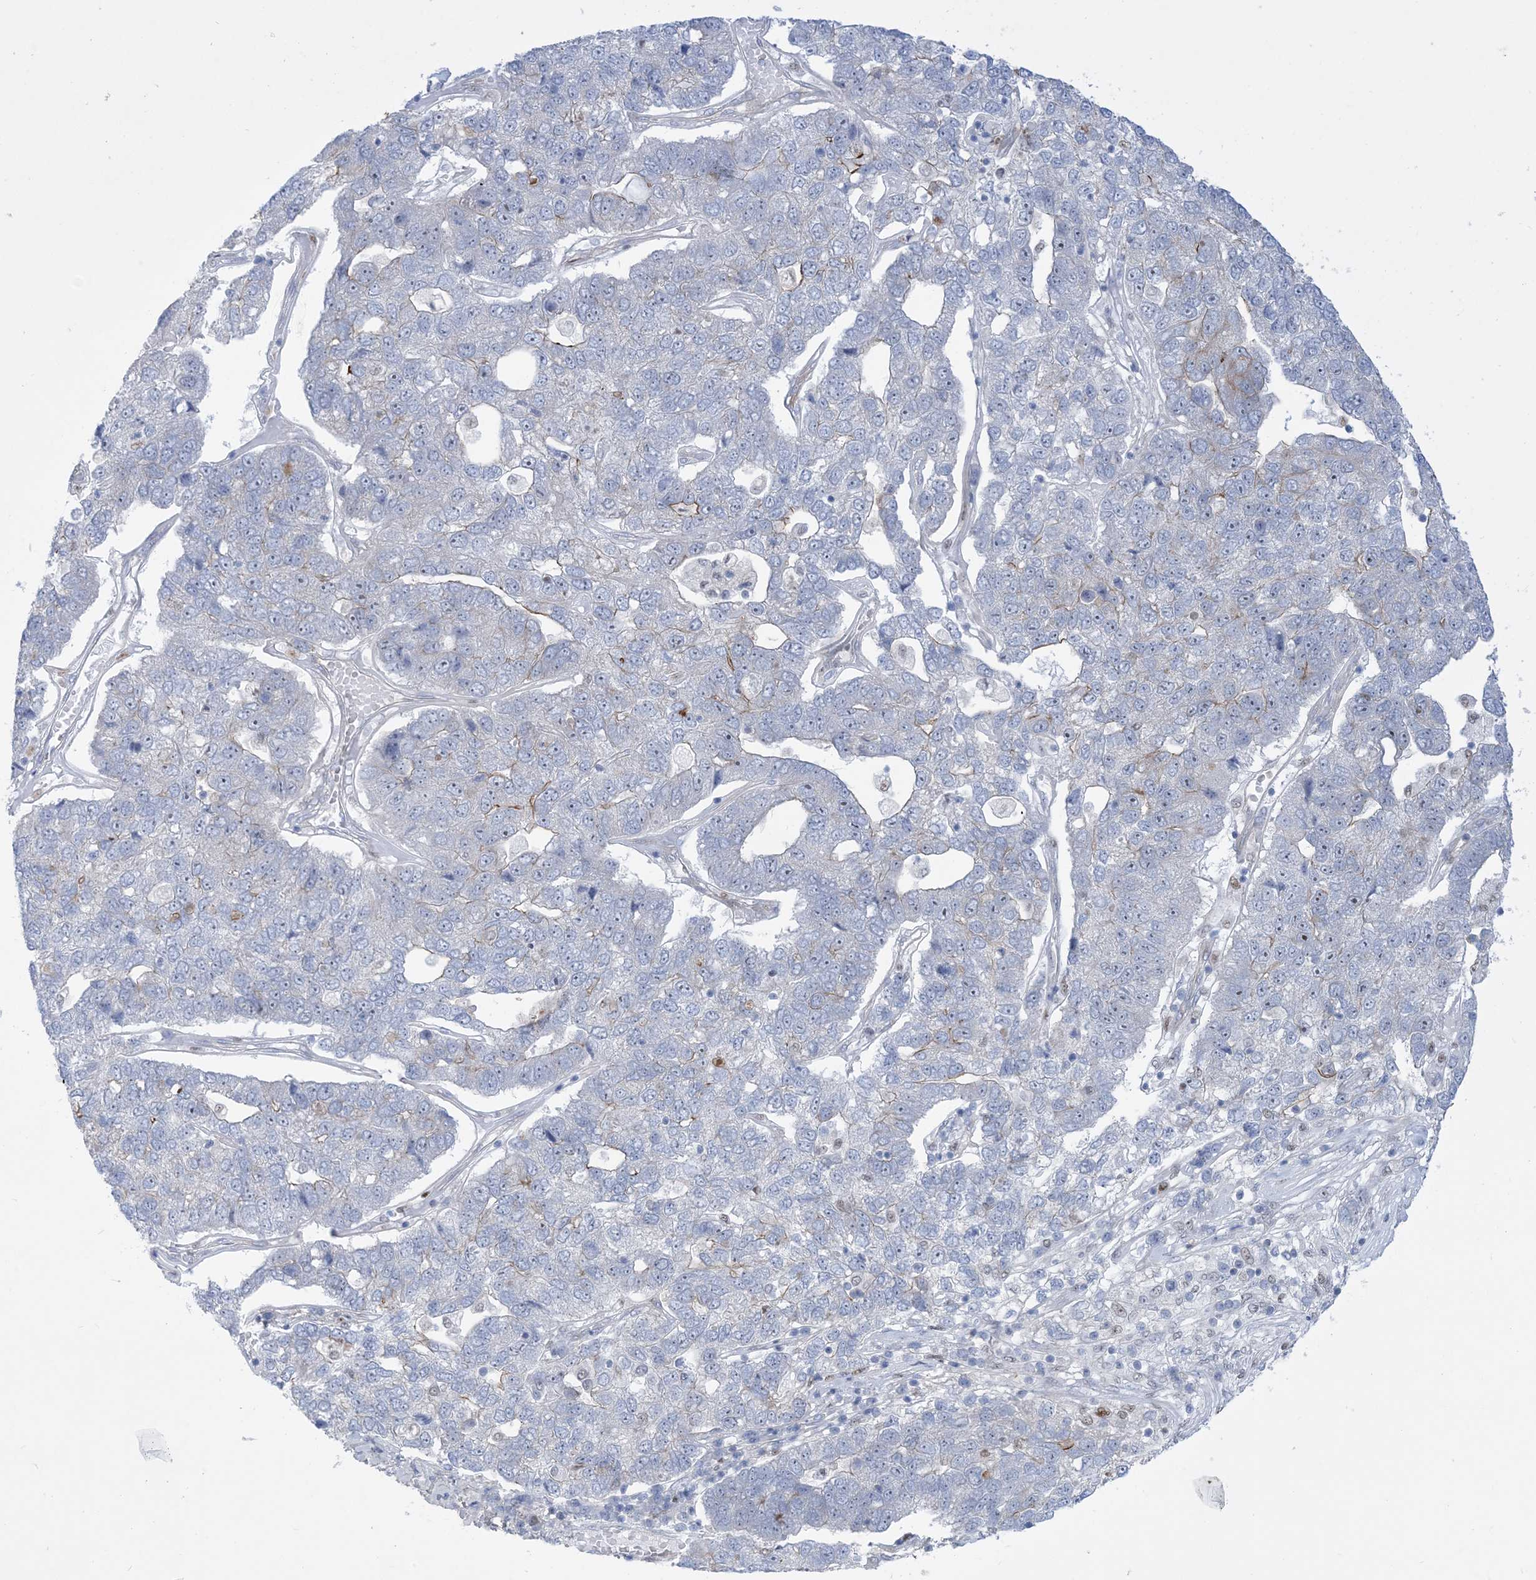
{"staining": {"intensity": "negative", "quantity": "none", "location": "none"}, "tissue": "pancreatic cancer", "cell_type": "Tumor cells", "image_type": "cancer", "snomed": [{"axis": "morphology", "description": "Adenocarcinoma, NOS"}, {"axis": "topography", "description": "Pancreas"}], "caption": "Photomicrograph shows no significant protein staining in tumor cells of pancreatic adenocarcinoma. (Stains: DAB (3,3'-diaminobenzidine) IHC with hematoxylin counter stain, Microscopy: brightfield microscopy at high magnification).", "gene": "MARS2", "patient": {"sex": "female", "age": 61}}